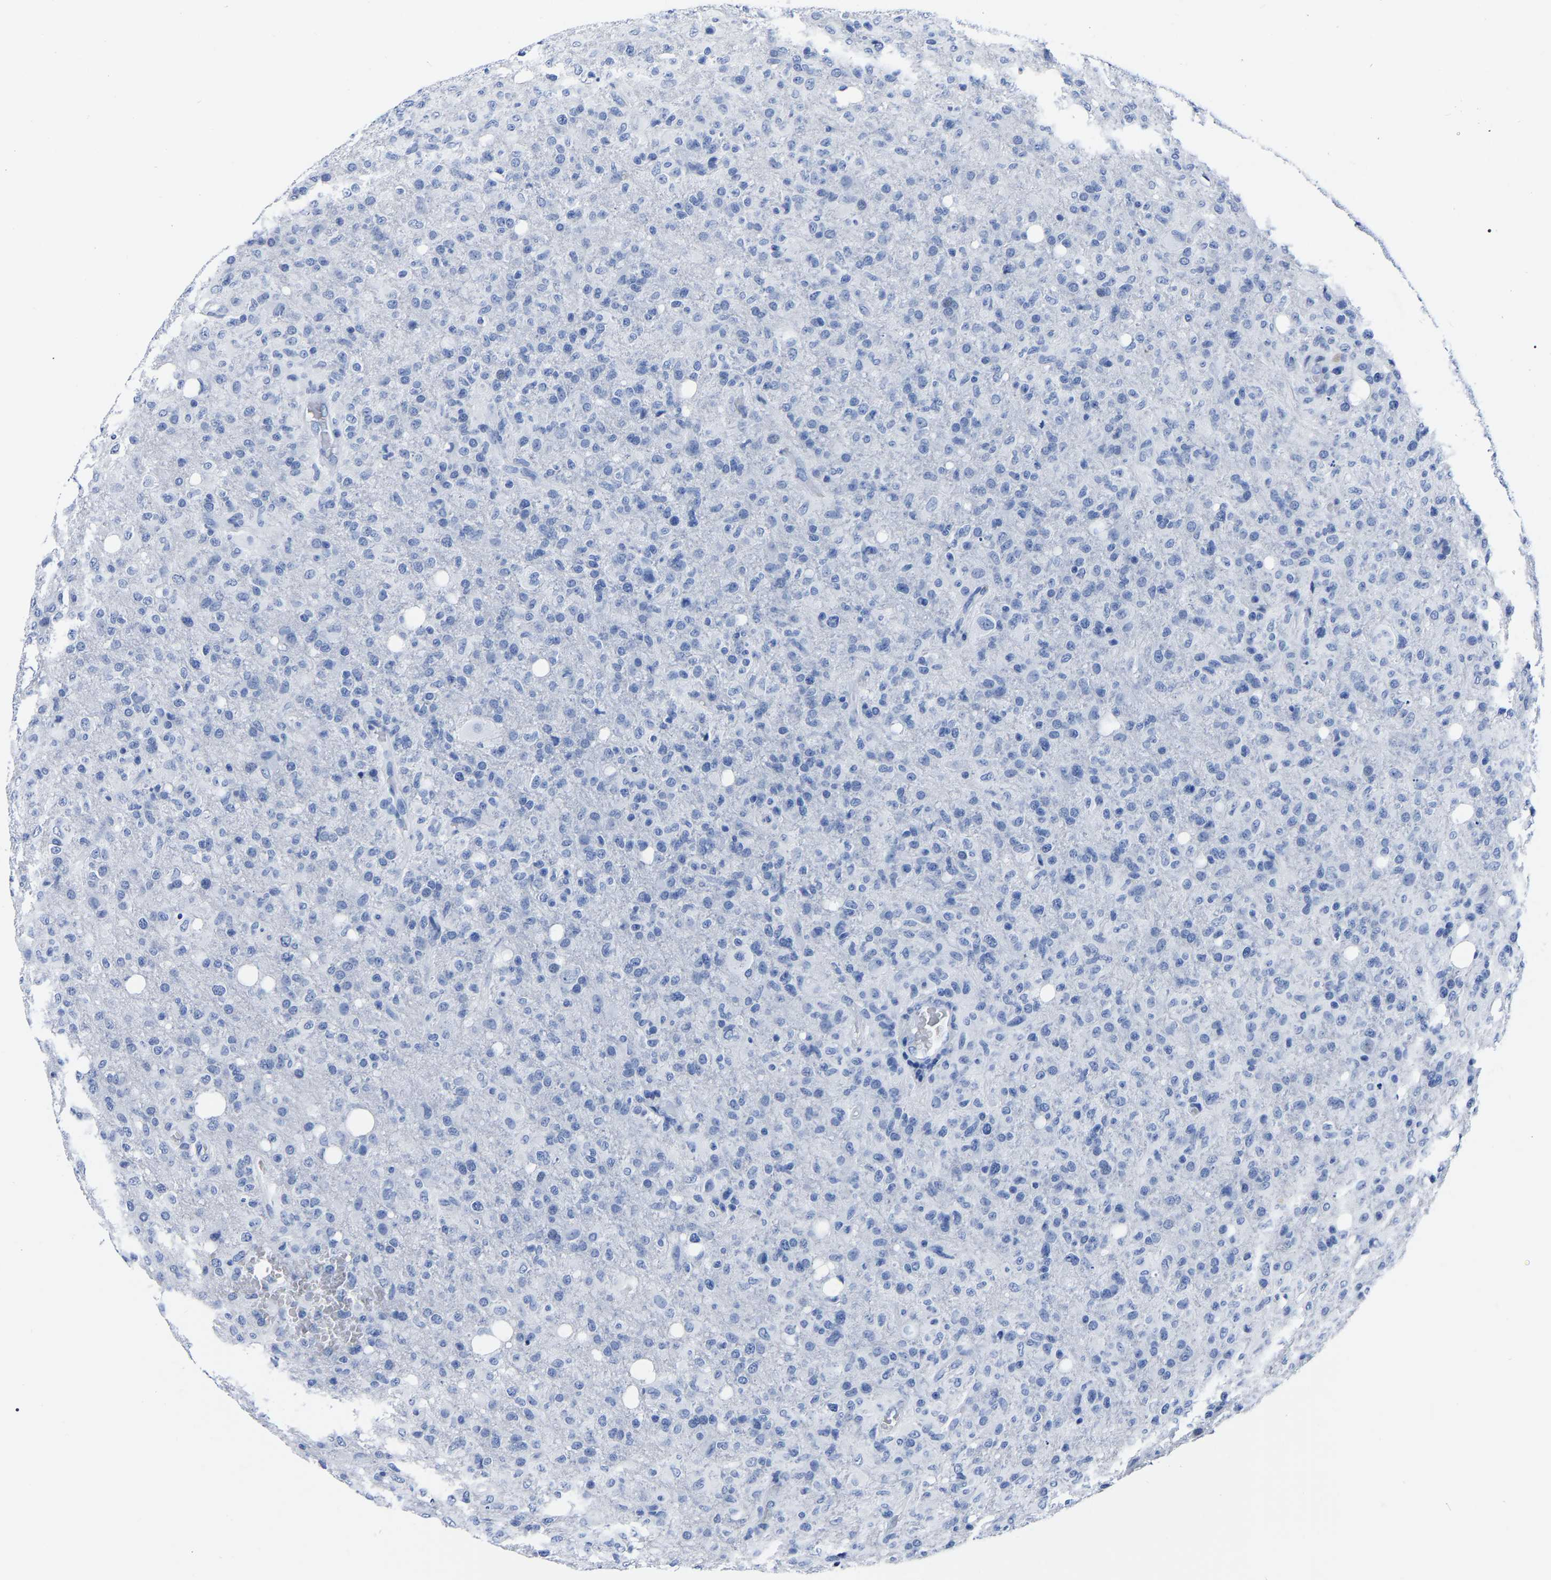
{"staining": {"intensity": "negative", "quantity": "none", "location": "none"}, "tissue": "glioma", "cell_type": "Tumor cells", "image_type": "cancer", "snomed": [{"axis": "morphology", "description": "Glioma, malignant, High grade"}, {"axis": "topography", "description": "Brain"}], "caption": "Tumor cells show no significant protein staining in glioma.", "gene": "IMPG2", "patient": {"sex": "female", "age": 57}}